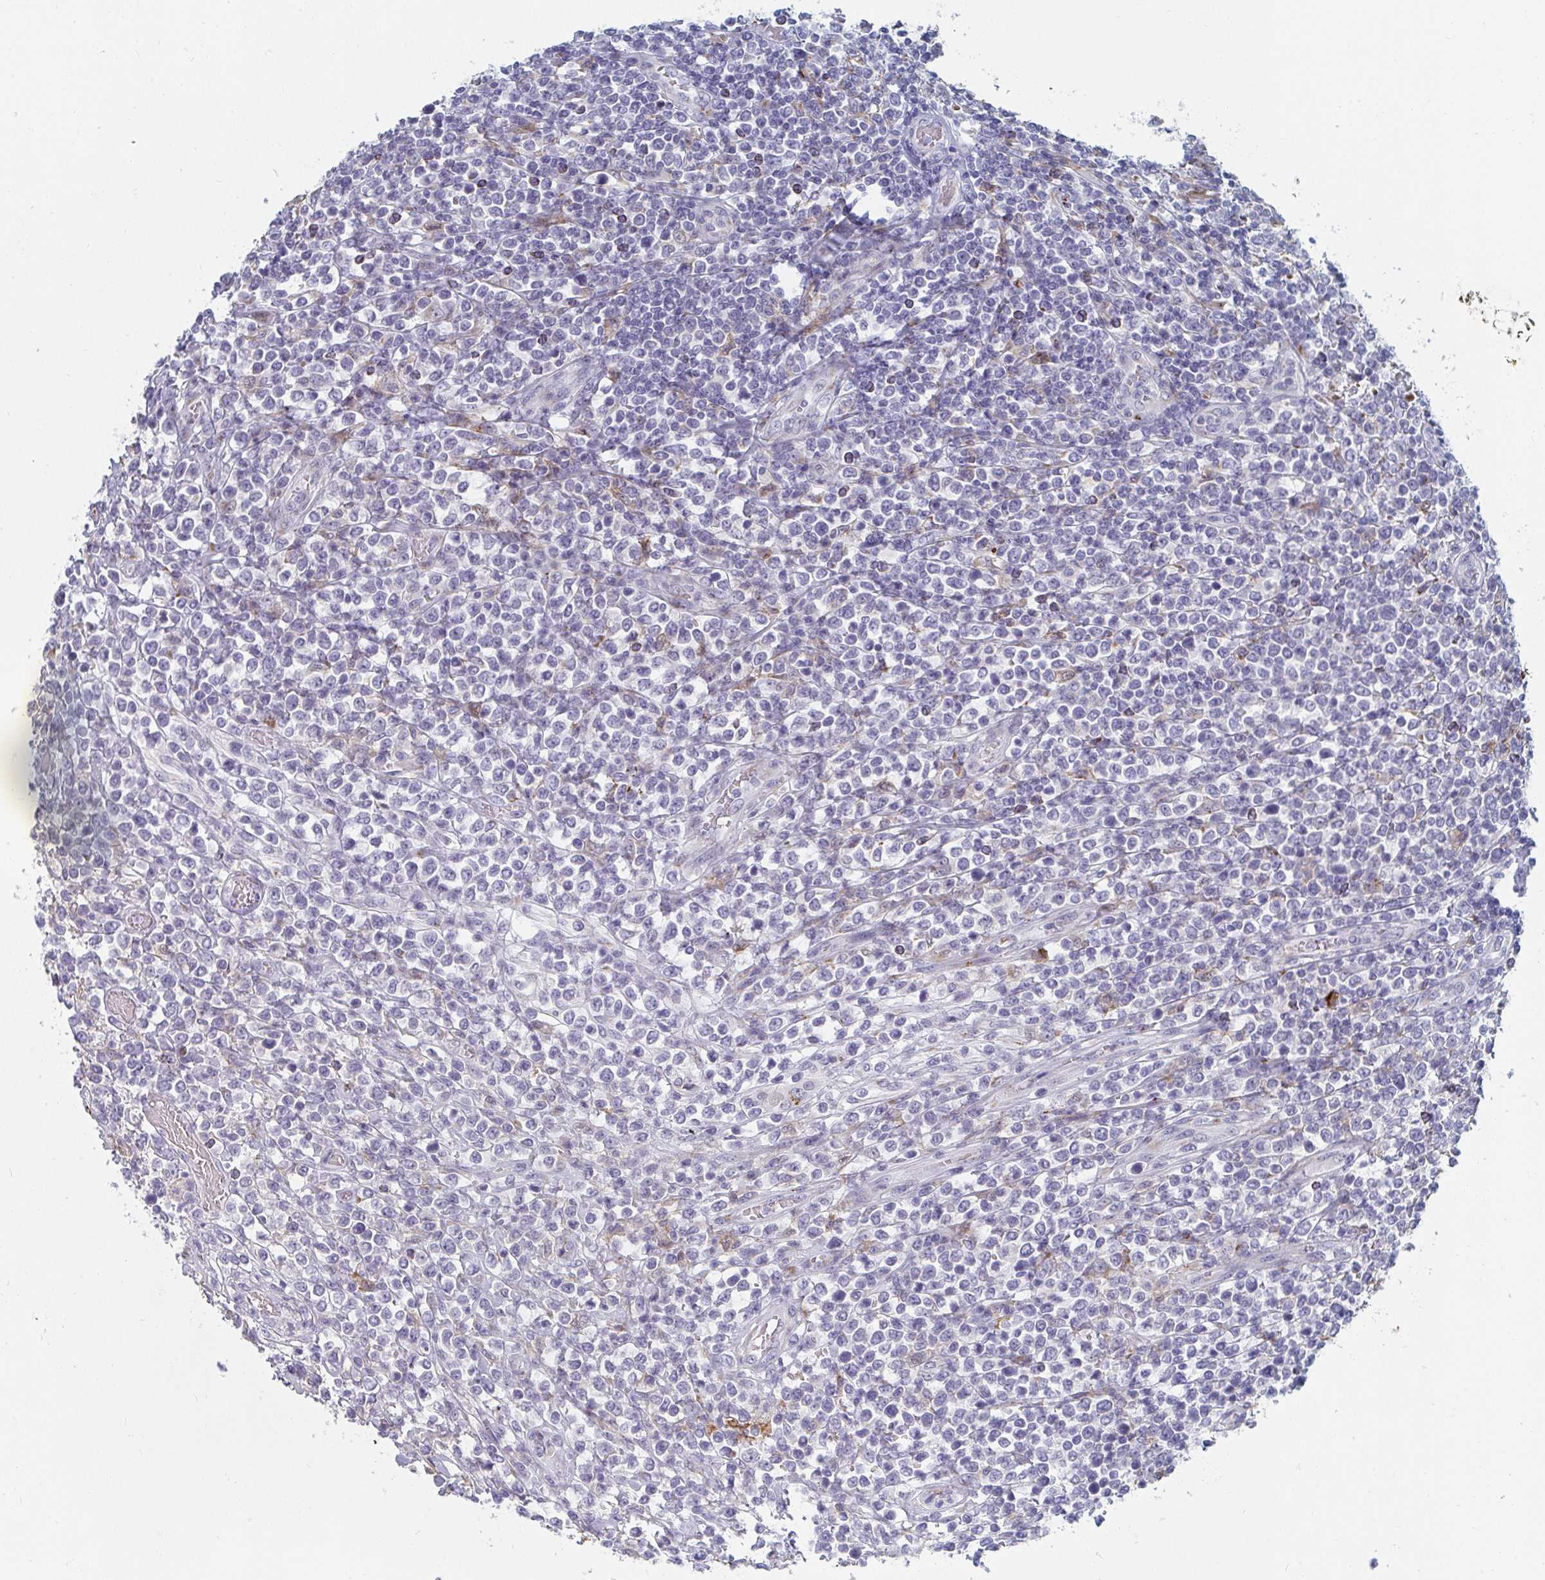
{"staining": {"intensity": "negative", "quantity": "none", "location": "none"}, "tissue": "lymphoma", "cell_type": "Tumor cells", "image_type": "cancer", "snomed": [{"axis": "morphology", "description": "Malignant lymphoma, non-Hodgkin's type, High grade"}, {"axis": "topography", "description": "Soft tissue"}], "caption": "High magnification brightfield microscopy of lymphoma stained with DAB (brown) and counterstained with hematoxylin (blue): tumor cells show no significant staining.", "gene": "PSMG1", "patient": {"sex": "female", "age": 56}}